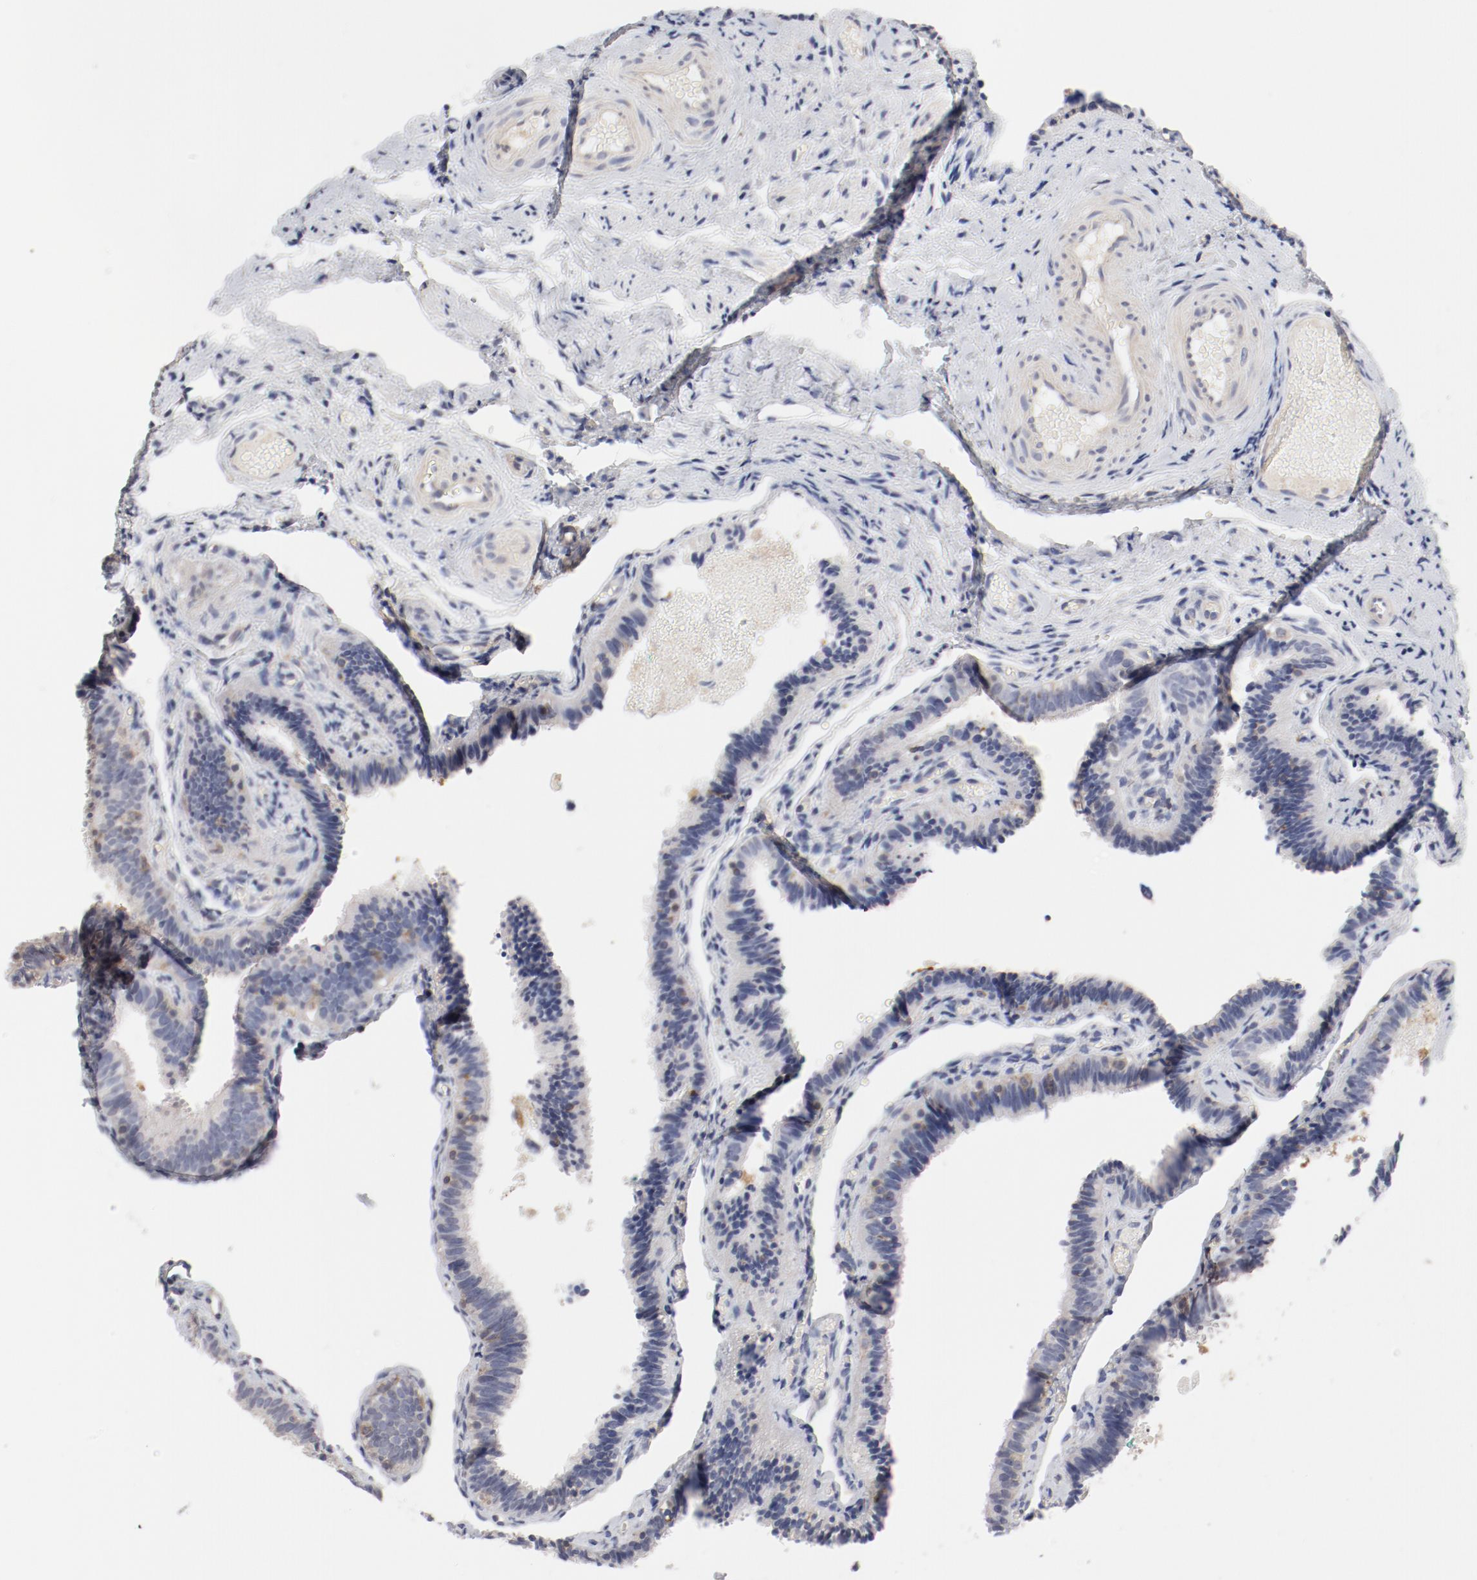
{"staining": {"intensity": "weak", "quantity": "<25%", "location": "cytoplasmic/membranous"}, "tissue": "fallopian tube", "cell_type": "Glandular cells", "image_type": "normal", "snomed": [{"axis": "morphology", "description": "Normal tissue, NOS"}, {"axis": "topography", "description": "Fallopian tube"}], "caption": "A high-resolution image shows immunohistochemistry staining of benign fallopian tube, which demonstrates no significant expression in glandular cells.", "gene": "CBL", "patient": {"sex": "female", "age": 46}}